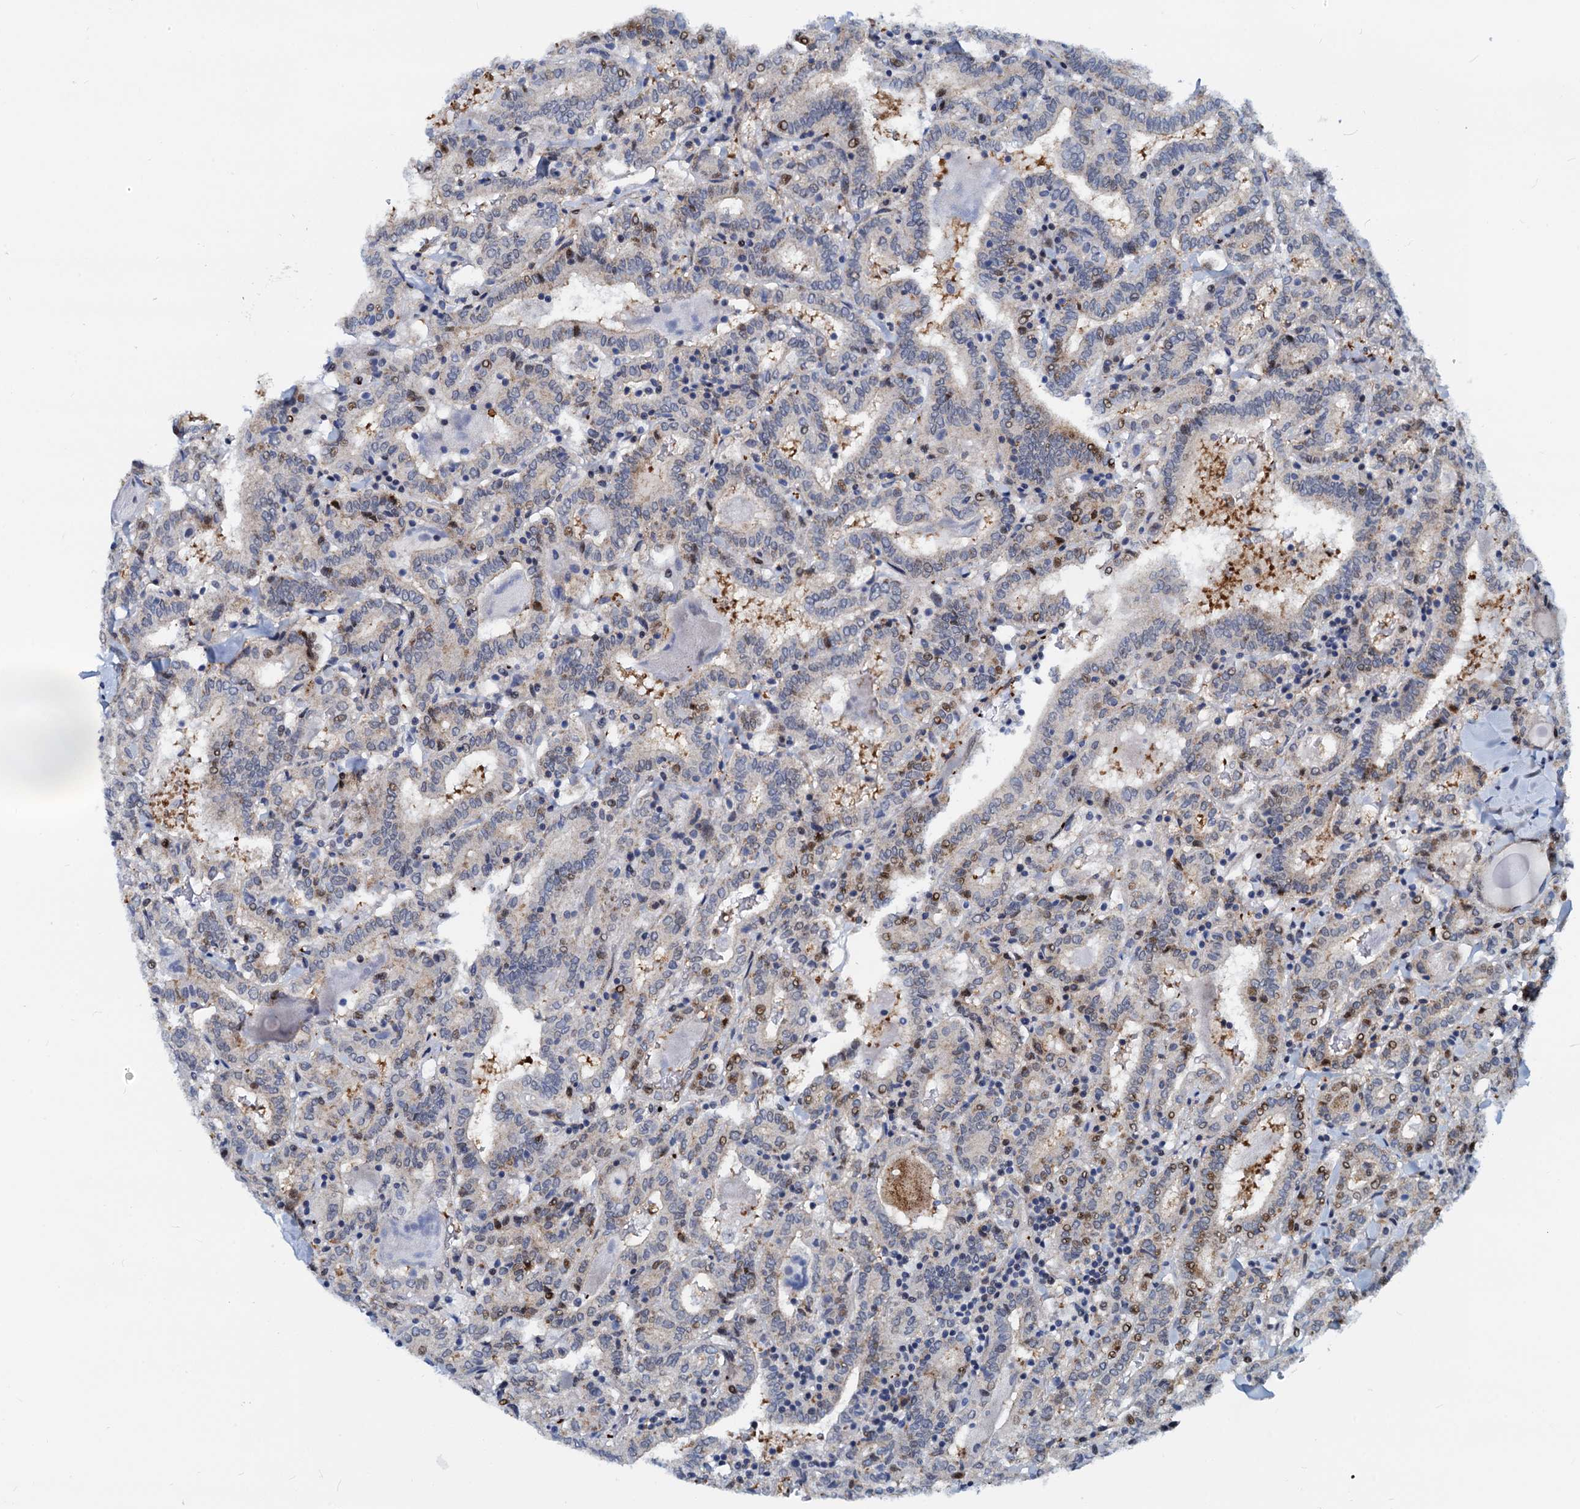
{"staining": {"intensity": "moderate", "quantity": "<25%", "location": "nuclear"}, "tissue": "thyroid cancer", "cell_type": "Tumor cells", "image_type": "cancer", "snomed": [{"axis": "morphology", "description": "Papillary adenocarcinoma, NOS"}, {"axis": "topography", "description": "Thyroid gland"}], "caption": "Human thyroid papillary adenocarcinoma stained for a protein (brown) exhibits moderate nuclear positive positivity in approximately <25% of tumor cells.", "gene": "PTGES3", "patient": {"sex": "female", "age": 72}}